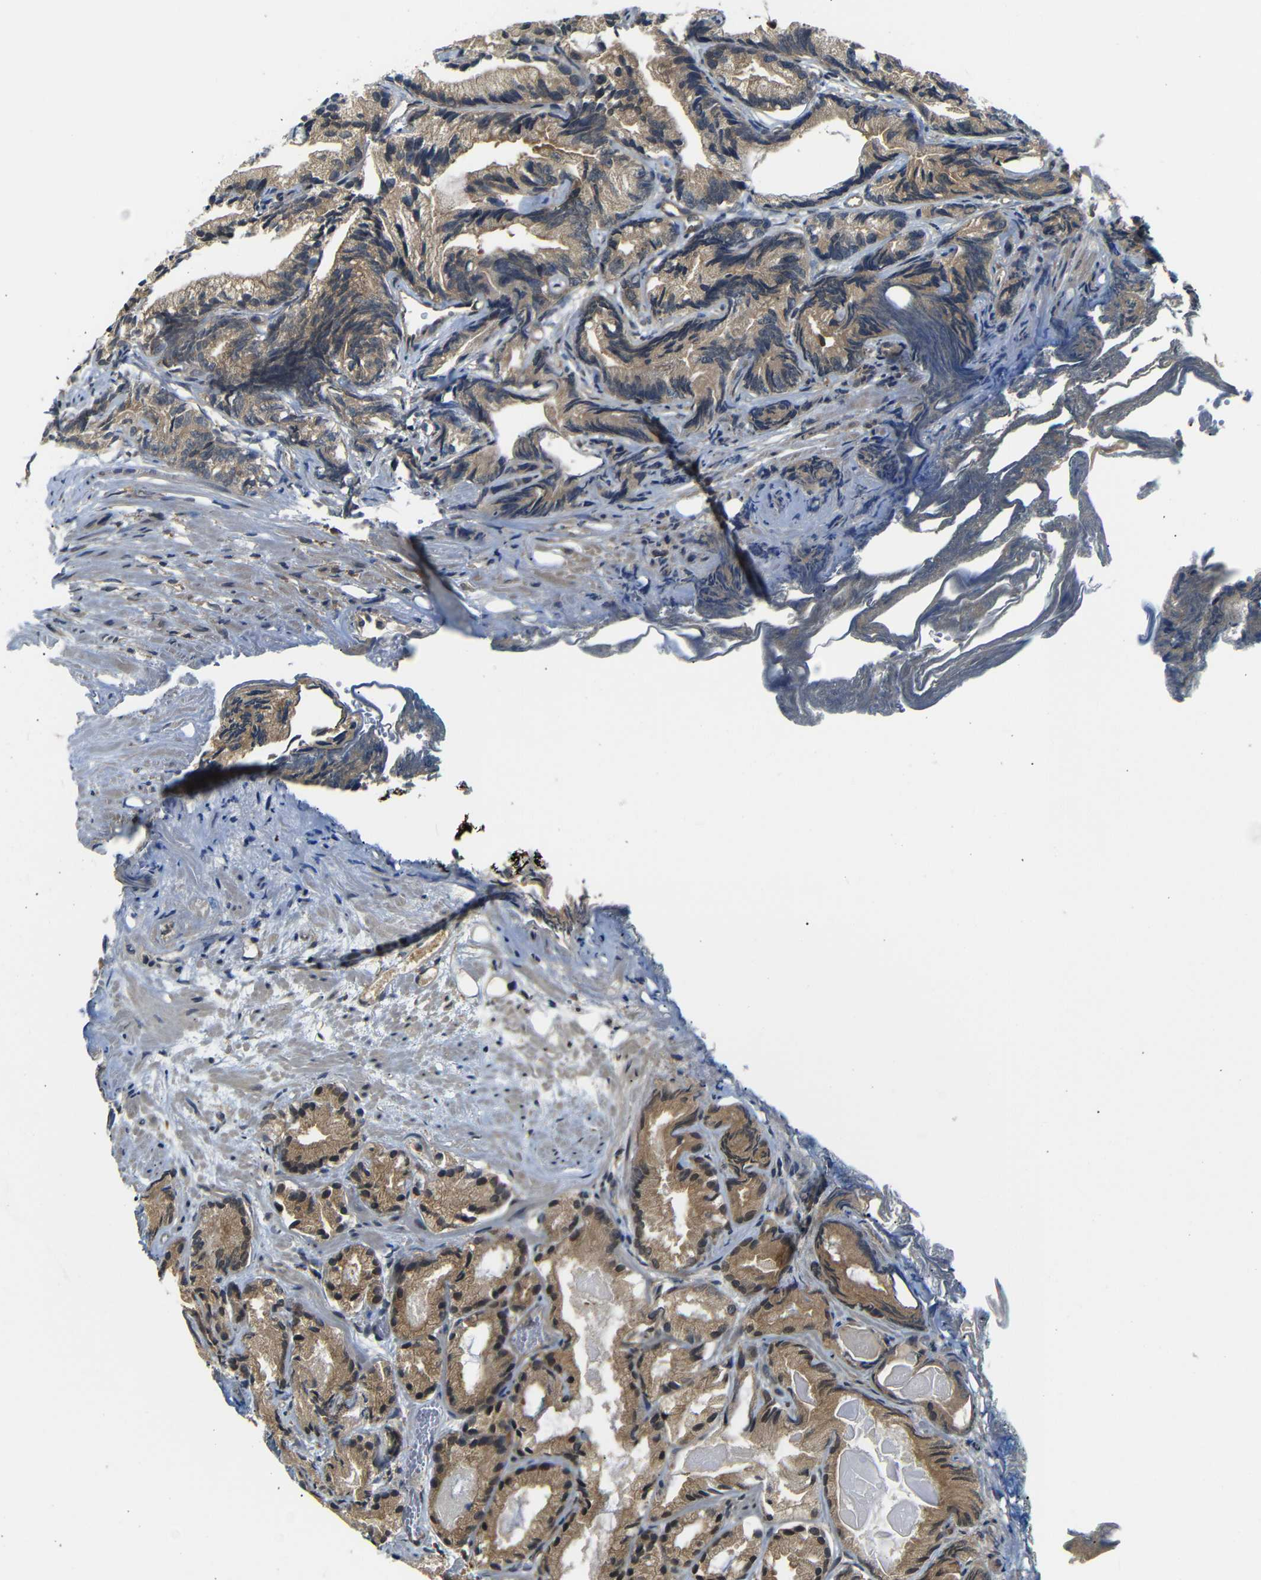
{"staining": {"intensity": "moderate", "quantity": ">75%", "location": "cytoplasmic/membranous"}, "tissue": "prostate cancer", "cell_type": "Tumor cells", "image_type": "cancer", "snomed": [{"axis": "morphology", "description": "Adenocarcinoma, Low grade"}, {"axis": "topography", "description": "Prostate"}], "caption": "High-magnification brightfield microscopy of low-grade adenocarcinoma (prostate) stained with DAB (3,3'-diaminobenzidine) (brown) and counterstained with hematoxylin (blue). tumor cells exhibit moderate cytoplasmic/membranous staining is seen in about>75% of cells.", "gene": "UBXN1", "patient": {"sex": "male", "age": 89}}